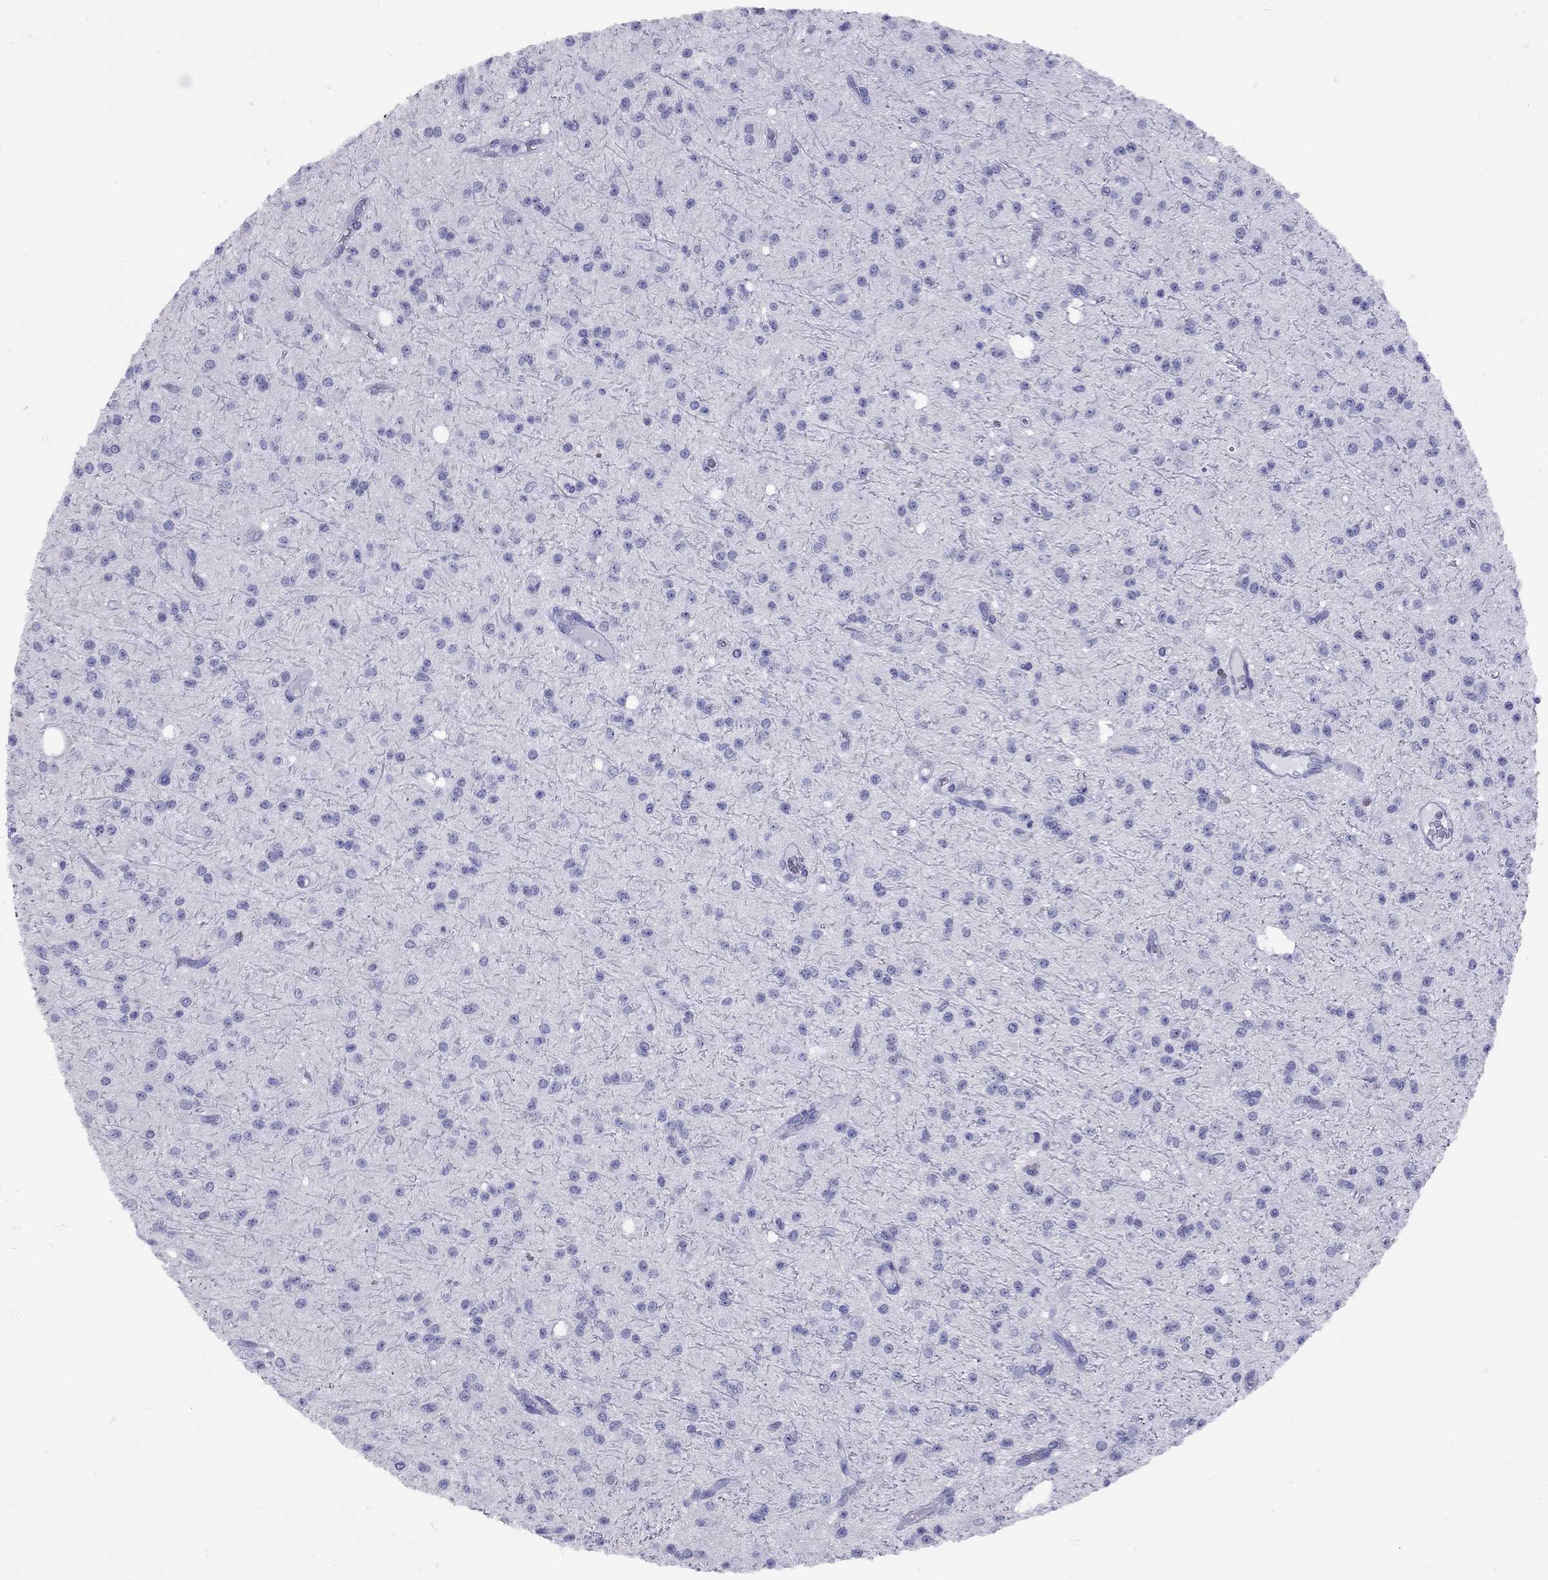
{"staining": {"intensity": "negative", "quantity": "none", "location": "none"}, "tissue": "glioma", "cell_type": "Tumor cells", "image_type": "cancer", "snomed": [{"axis": "morphology", "description": "Glioma, malignant, Low grade"}, {"axis": "topography", "description": "Brain"}], "caption": "IHC image of neoplastic tissue: human low-grade glioma (malignant) stained with DAB (3,3'-diaminobenzidine) demonstrates no significant protein positivity in tumor cells.", "gene": "LYAR", "patient": {"sex": "male", "age": 27}}